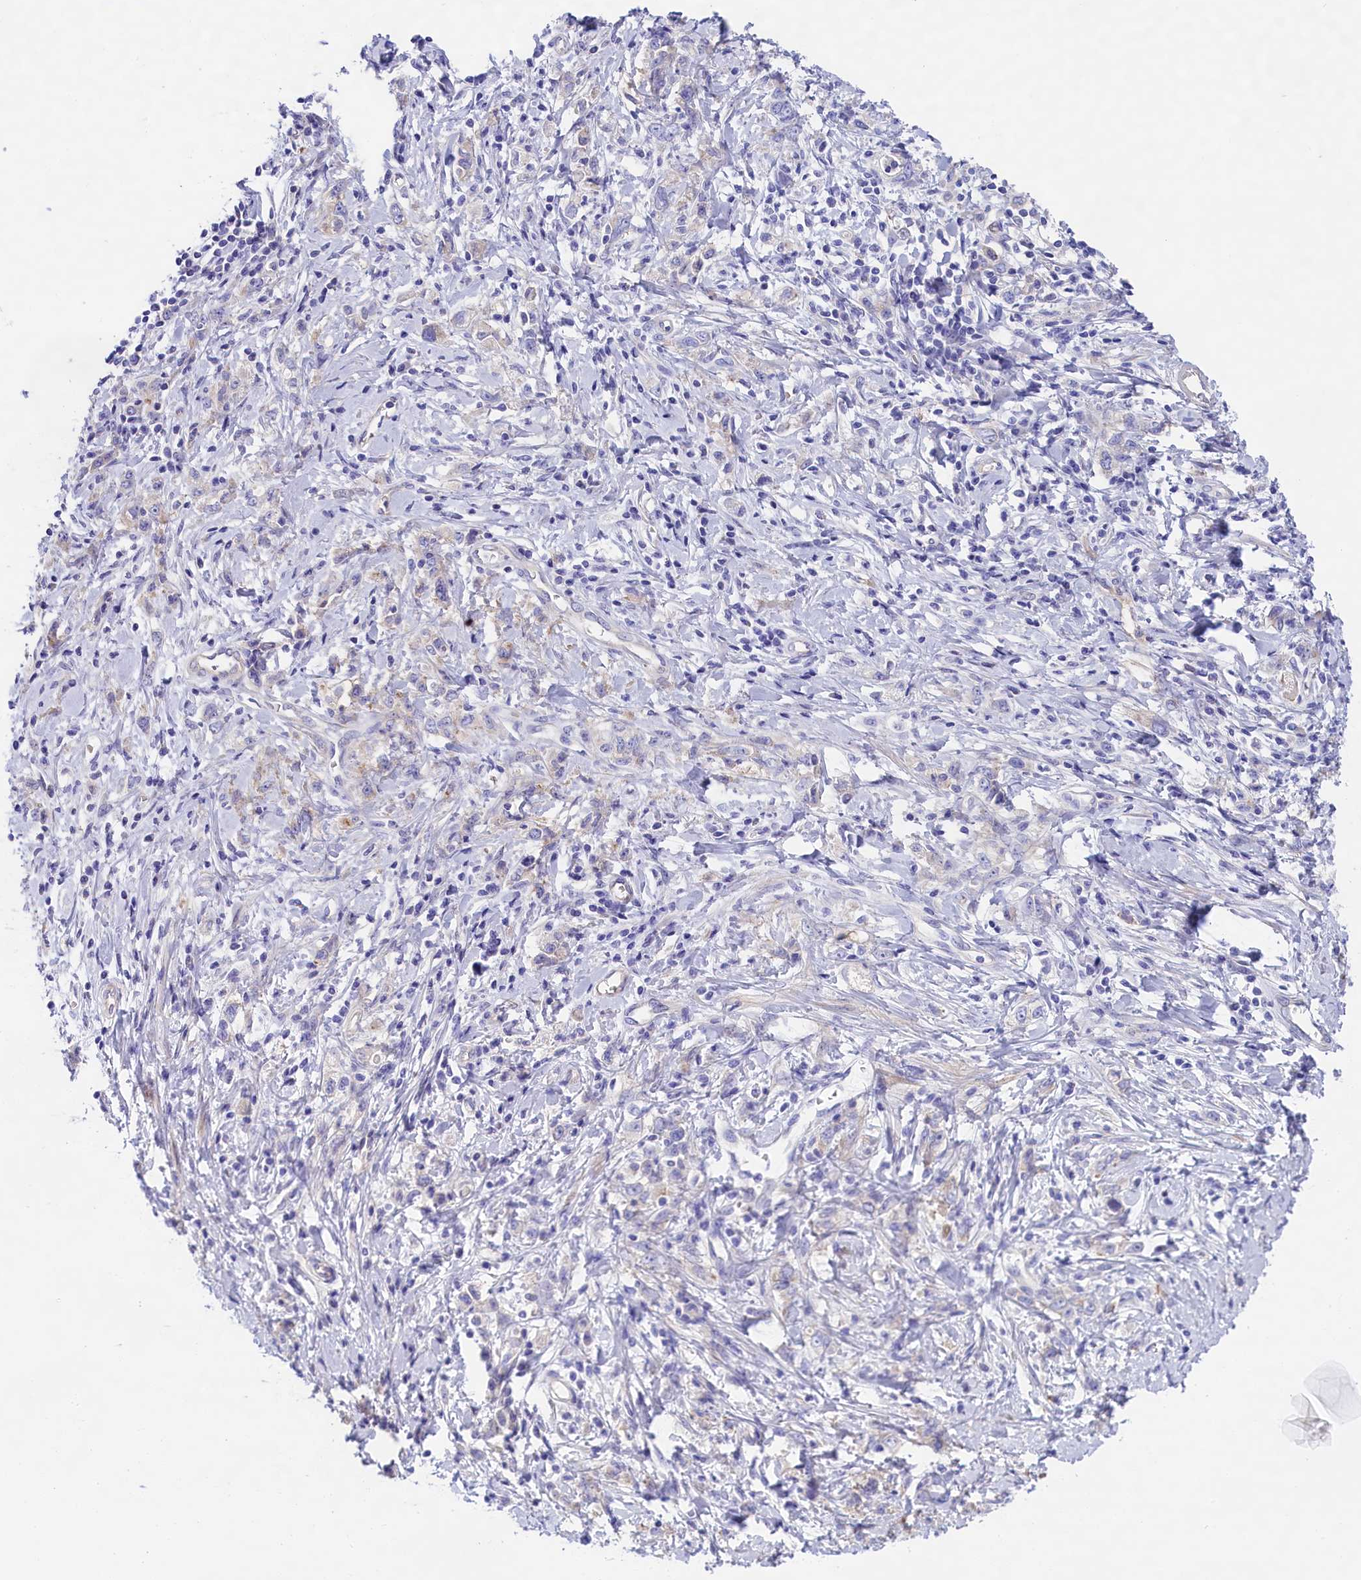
{"staining": {"intensity": "weak", "quantity": "<25%", "location": "cytoplasmic/membranous"}, "tissue": "stomach cancer", "cell_type": "Tumor cells", "image_type": "cancer", "snomed": [{"axis": "morphology", "description": "Adenocarcinoma, NOS"}, {"axis": "topography", "description": "Stomach"}], "caption": "Protein analysis of adenocarcinoma (stomach) exhibits no significant staining in tumor cells.", "gene": "PPP1R13L", "patient": {"sex": "female", "age": 76}}